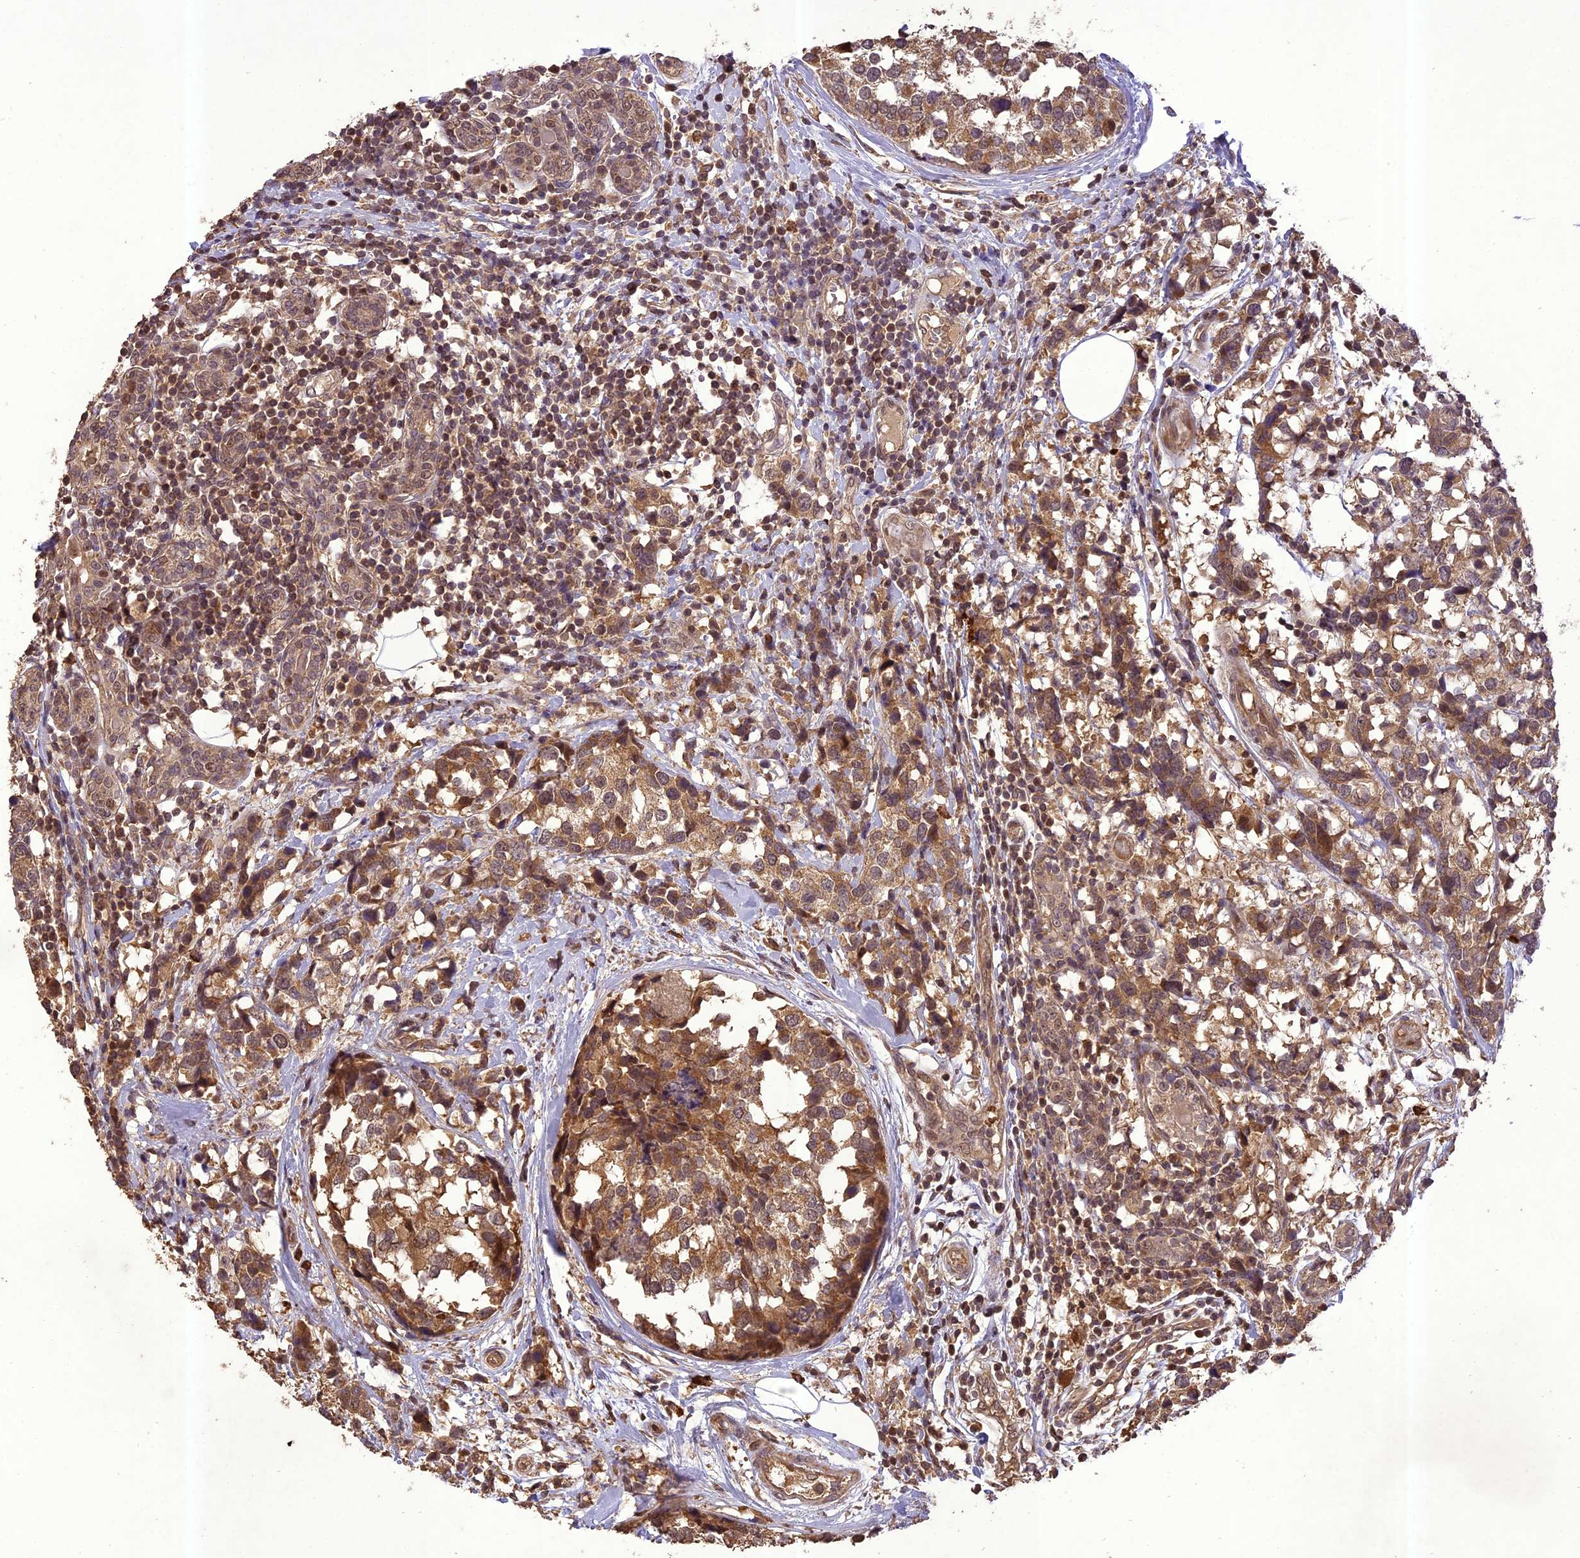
{"staining": {"intensity": "moderate", "quantity": ">75%", "location": "cytoplasmic/membranous"}, "tissue": "breast cancer", "cell_type": "Tumor cells", "image_type": "cancer", "snomed": [{"axis": "morphology", "description": "Lobular carcinoma"}, {"axis": "topography", "description": "Breast"}], "caption": "Immunohistochemical staining of breast cancer demonstrates medium levels of moderate cytoplasmic/membranous protein expression in about >75% of tumor cells.", "gene": "TIGD7", "patient": {"sex": "female", "age": 59}}